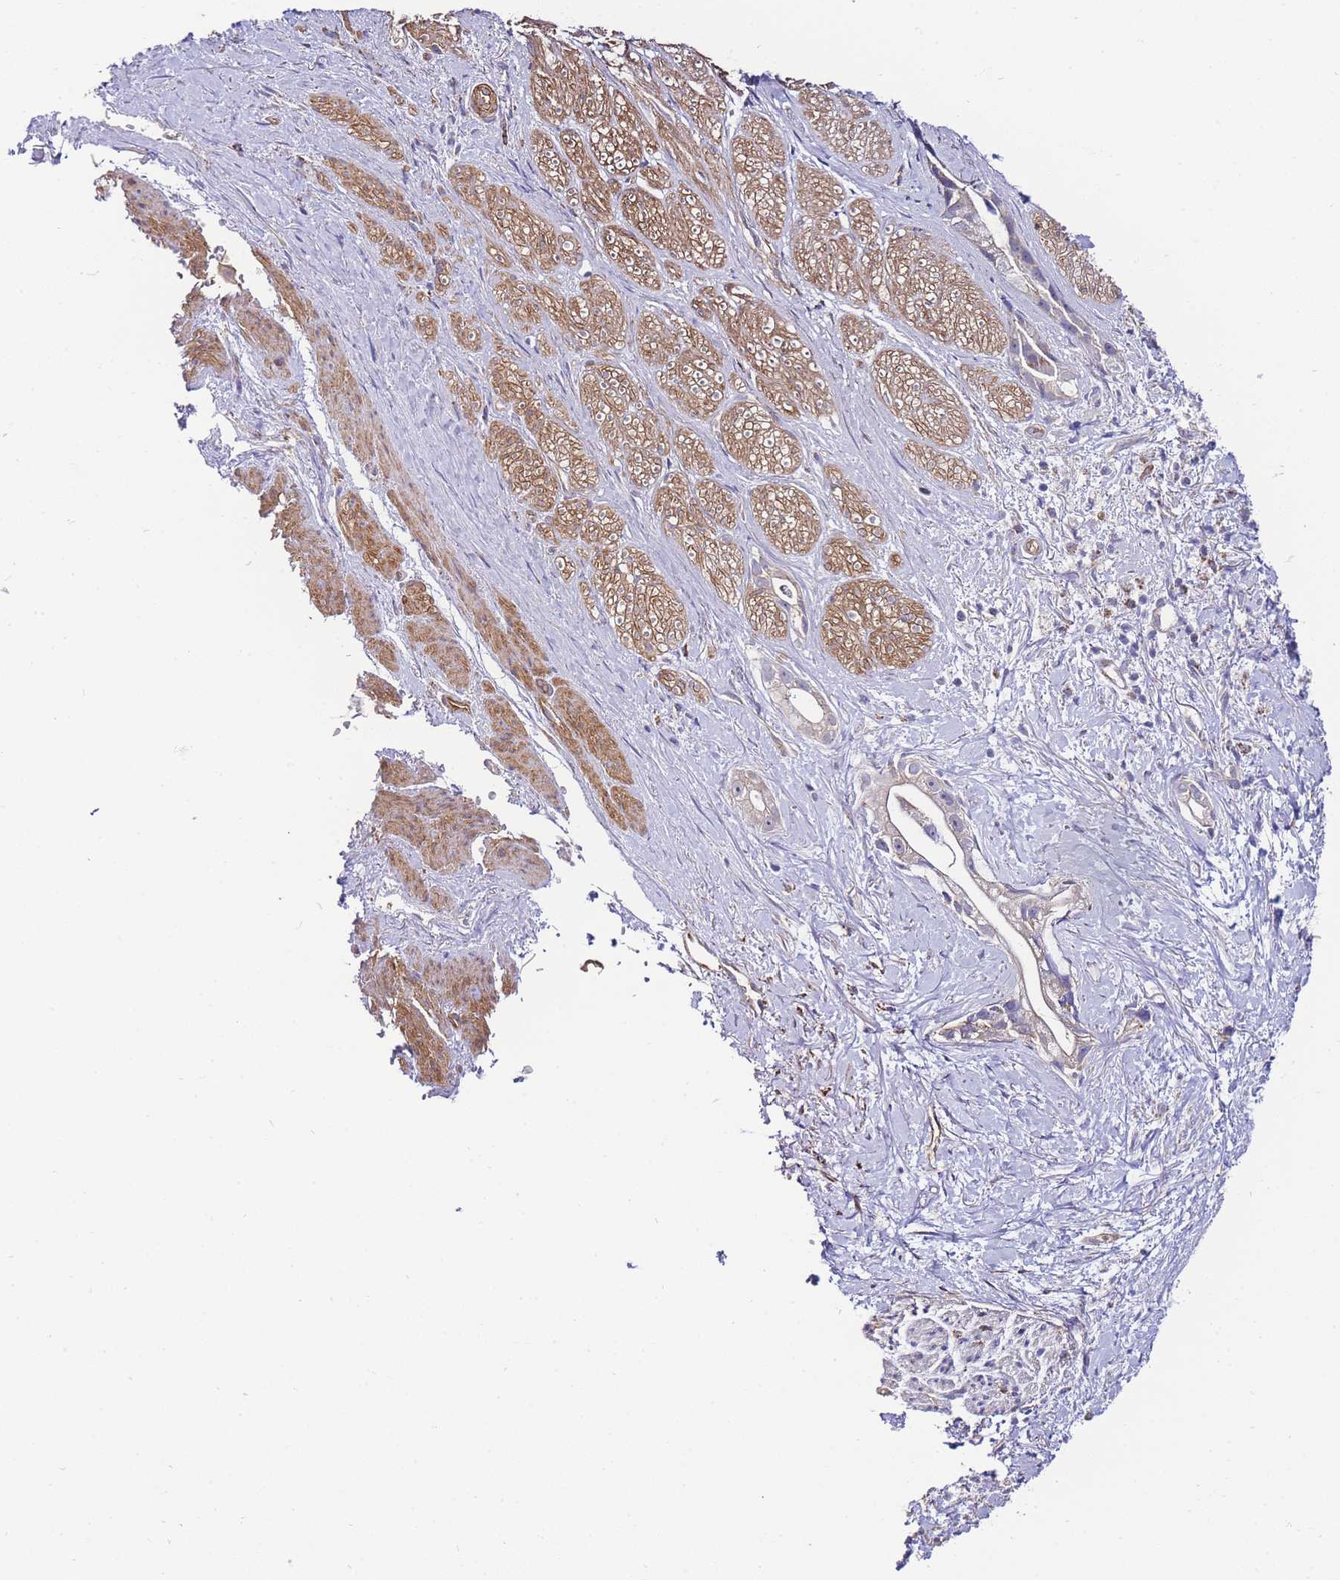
{"staining": {"intensity": "weak", "quantity": "<25%", "location": "cytoplasmic/membranous"}, "tissue": "stomach cancer", "cell_type": "Tumor cells", "image_type": "cancer", "snomed": [{"axis": "morphology", "description": "Adenocarcinoma, NOS"}, {"axis": "topography", "description": "Stomach"}], "caption": "Human adenocarcinoma (stomach) stained for a protein using immunohistochemistry shows no staining in tumor cells.", "gene": "PDCD7", "patient": {"sex": "male", "age": 55}}